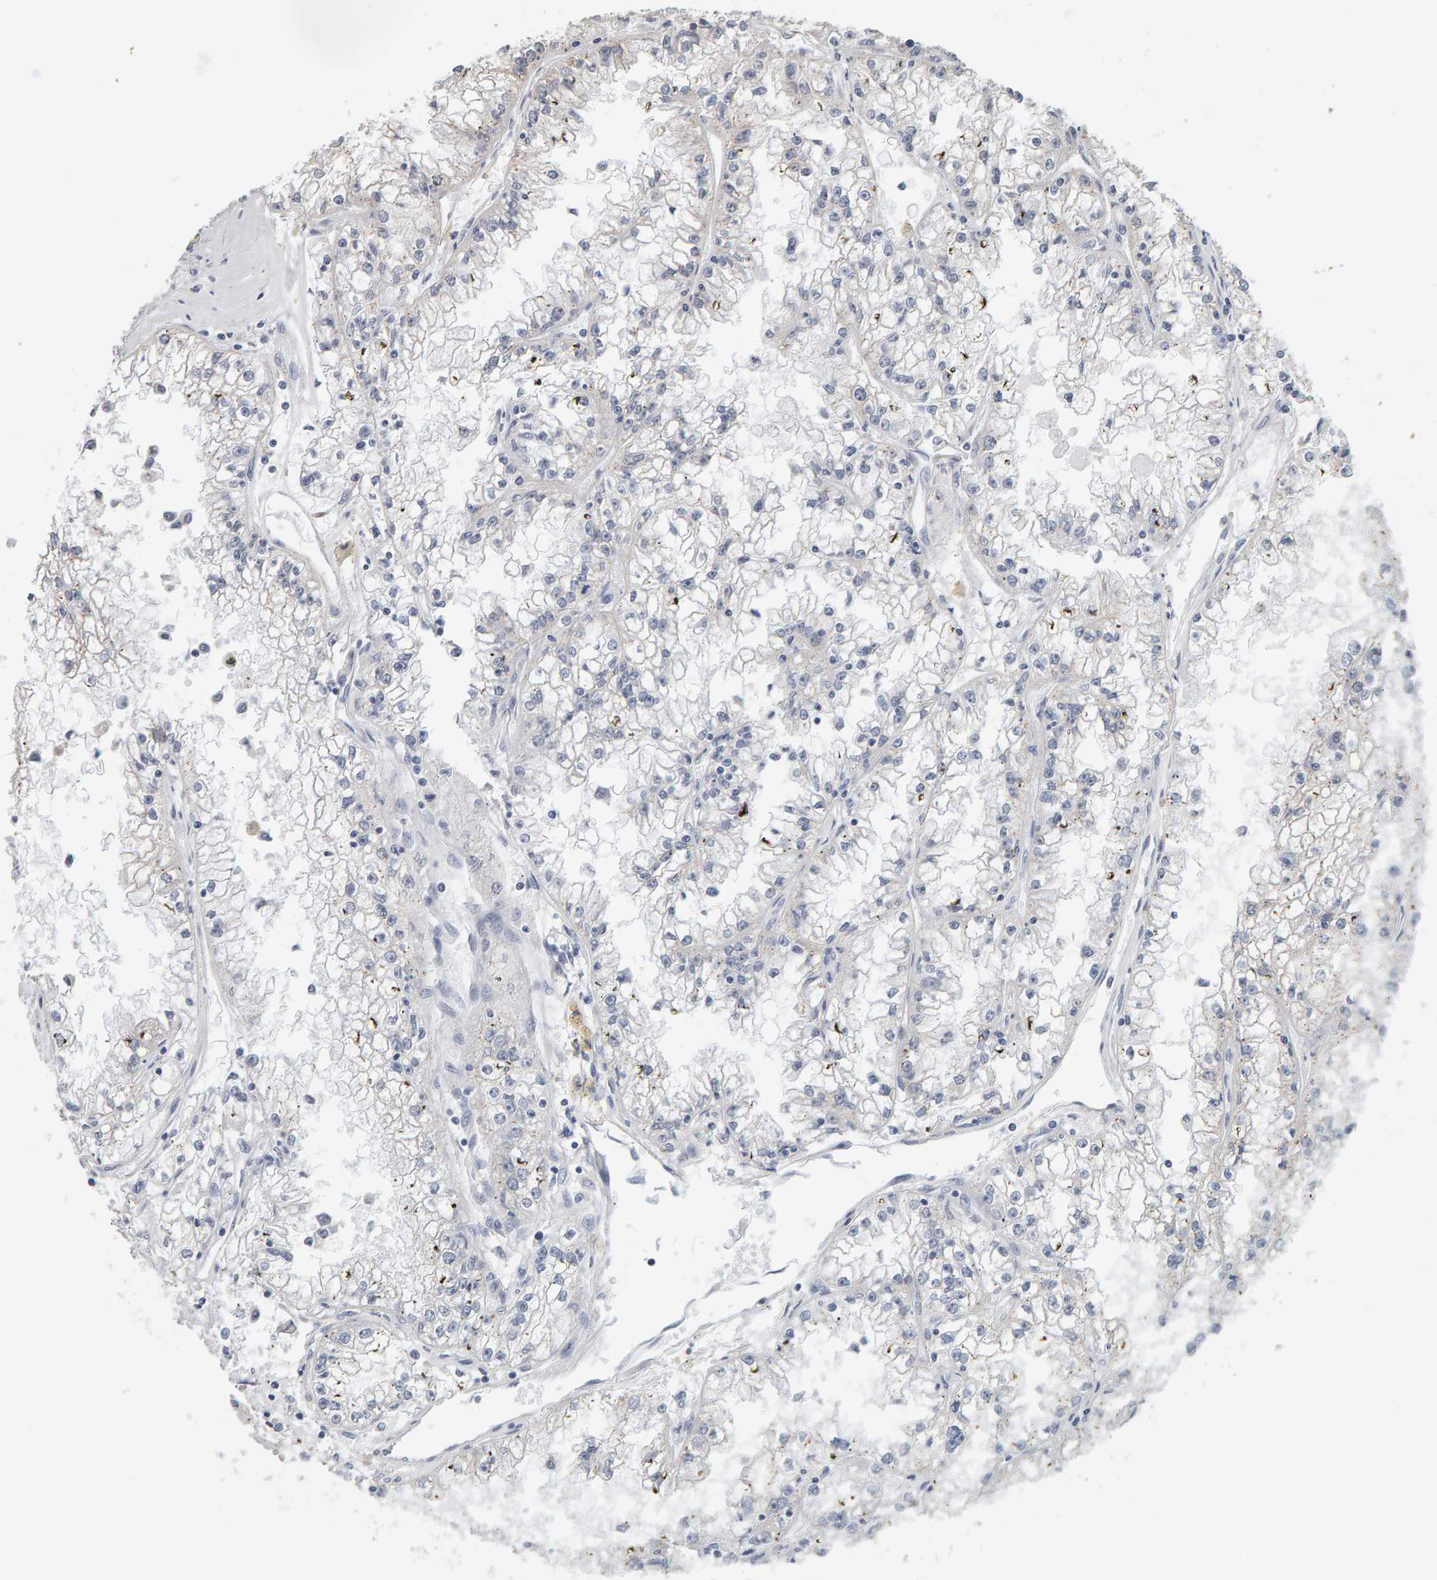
{"staining": {"intensity": "negative", "quantity": "none", "location": "none"}, "tissue": "renal cancer", "cell_type": "Tumor cells", "image_type": "cancer", "snomed": [{"axis": "morphology", "description": "Adenocarcinoma, NOS"}, {"axis": "topography", "description": "Kidney"}], "caption": "Immunohistochemistry of renal adenocarcinoma reveals no staining in tumor cells. (Stains: DAB (3,3'-diaminobenzidine) IHC with hematoxylin counter stain, Microscopy: brightfield microscopy at high magnification).", "gene": "ADHFE1", "patient": {"sex": "male", "age": 56}}